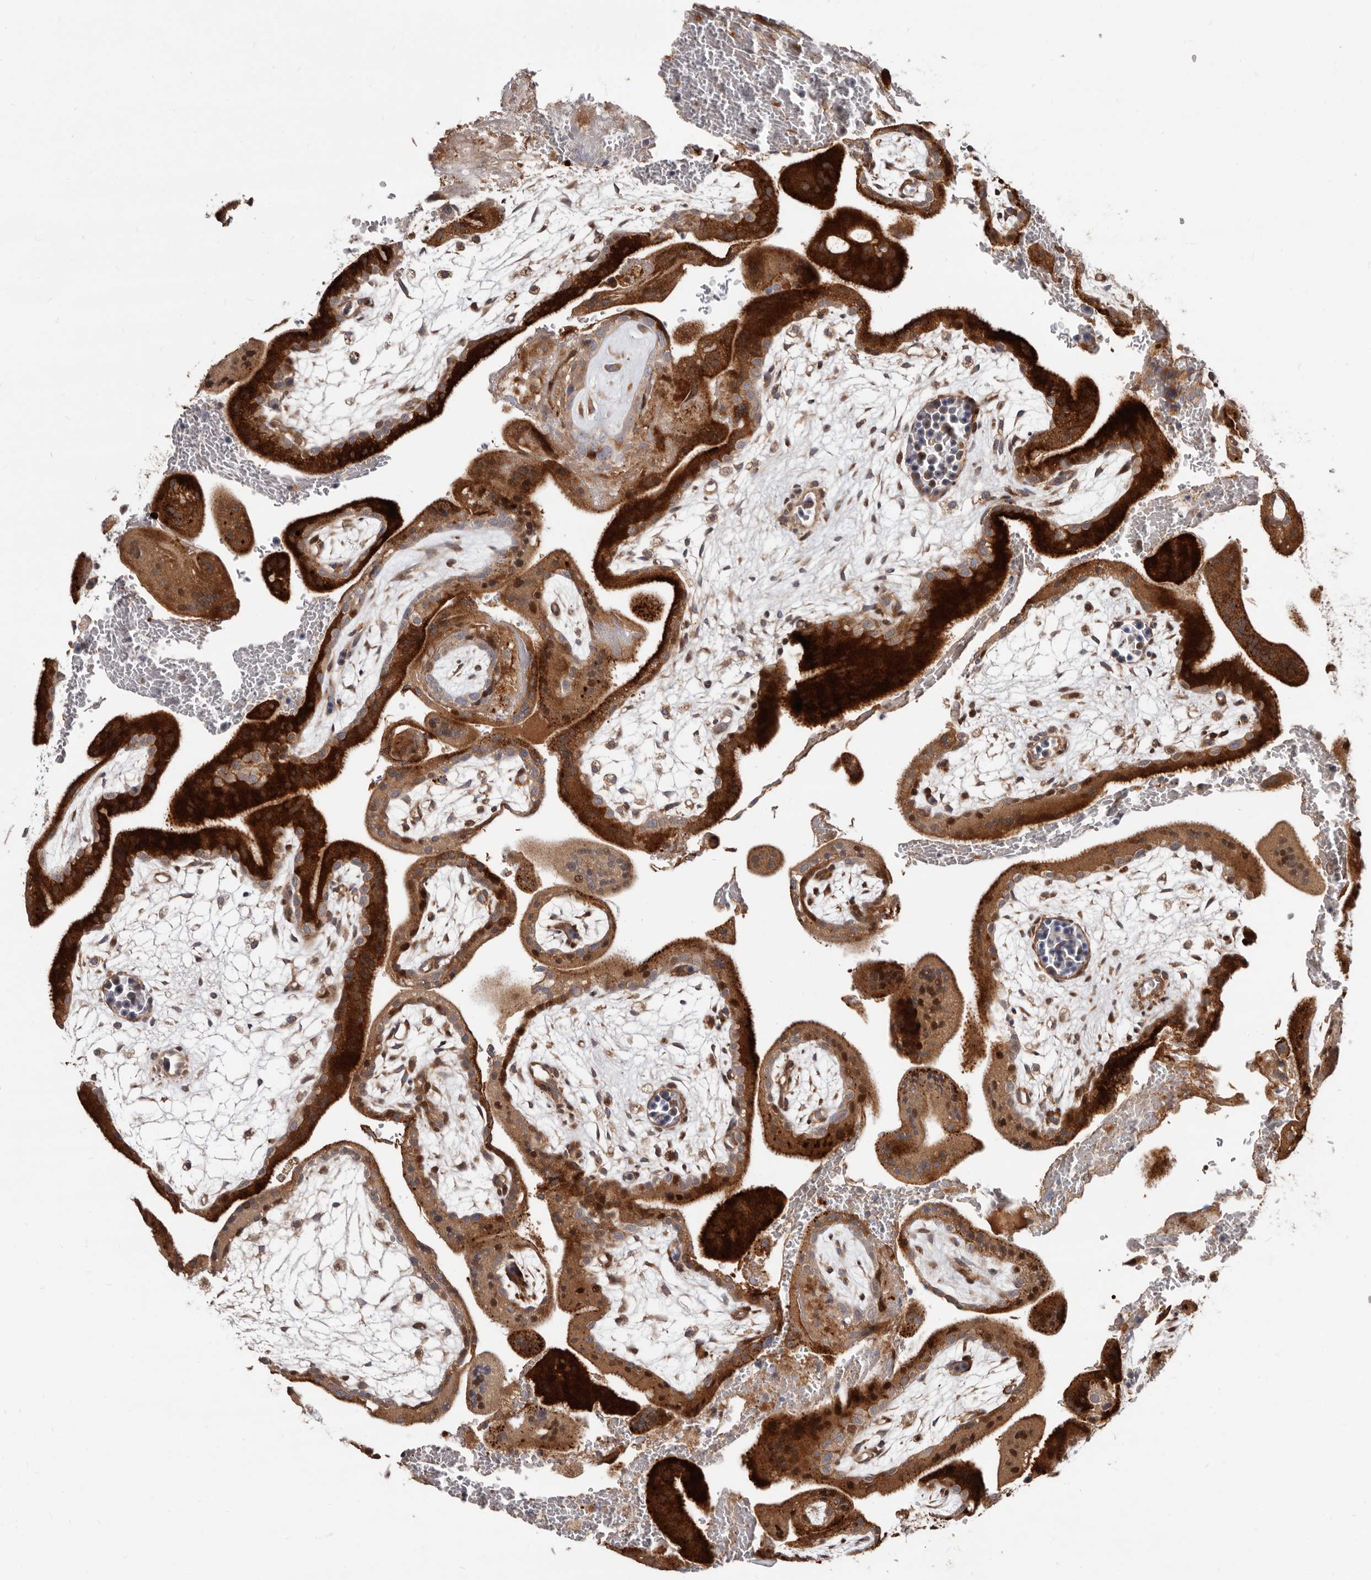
{"staining": {"intensity": "moderate", "quantity": "25%-75%", "location": "cytoplasmic/membranous"}, "tissue": "placenta", "cell_type": "Decidual cells", "image_type": "normal", "snomed": [{"axis": "morphology", "description": "Normal tissue, NOS"}, {"axis": "topography", "description": "Placenta"}], "caption": "Immunohistochemical staining of unremarkable placenta displays 25%-75% levels of moderate cytoplasmic/membranous protein positivity in about 25%-75% of decidual cells.", "gene": "WEE2", "patient": {"sex": "female", "age": 35}}